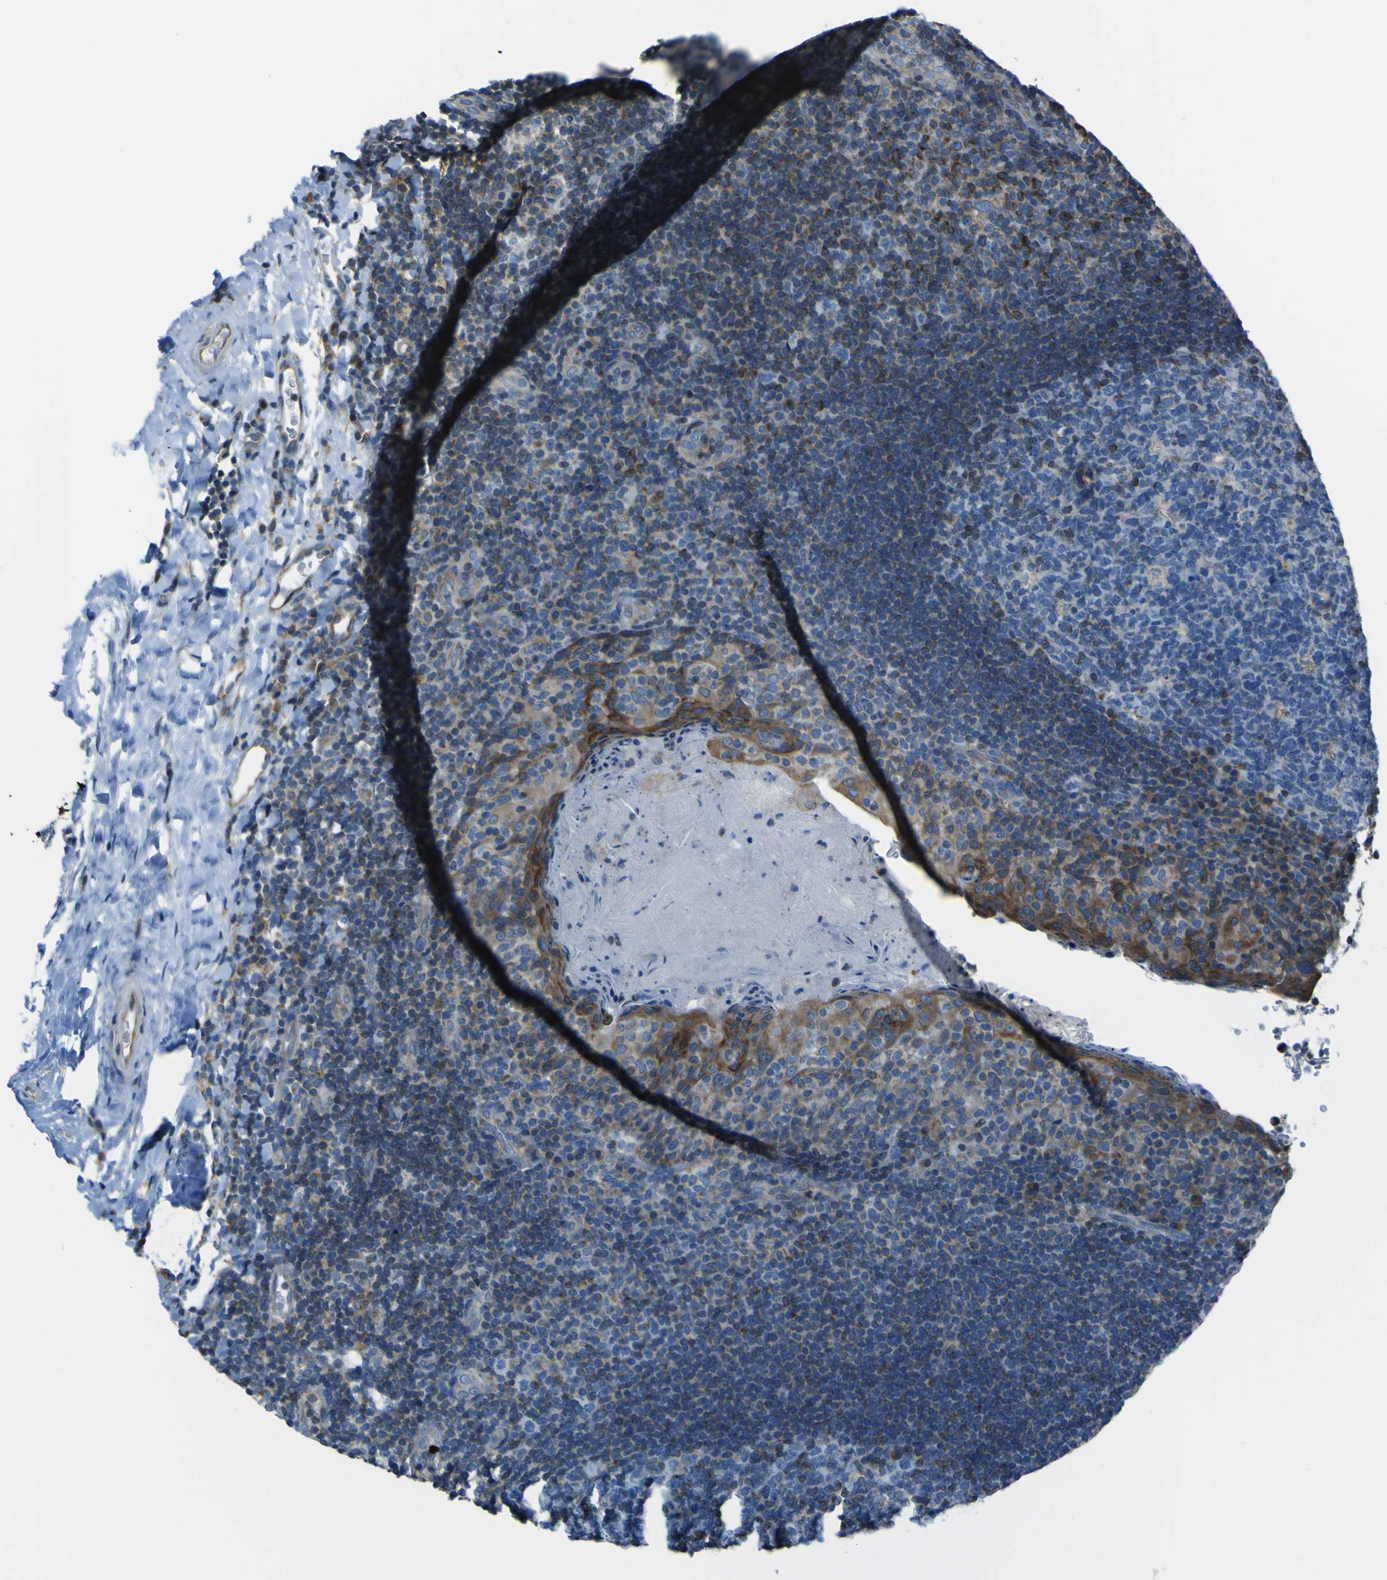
{"staining": {"intensity": "negative", "quantity": "none", "location": "none"}, "tissue": "tonsil", "cell_type": "Germinal center cells", "image_type": "normal", "snomed": [{"axis": "morphology", "description": "Normal tissue, NOS"}, {"axis": "topography", "description": "Tonsil"}], "caption": "DAB (3,3'-diaminobenzidine) immunohistochemical staining of benign human tonsil demonstrates no significant positivity in germinal center cells. Nuclei are stained in blue.", "gene": "STIM1", "patient": {"sex": "male", "age": 17}}